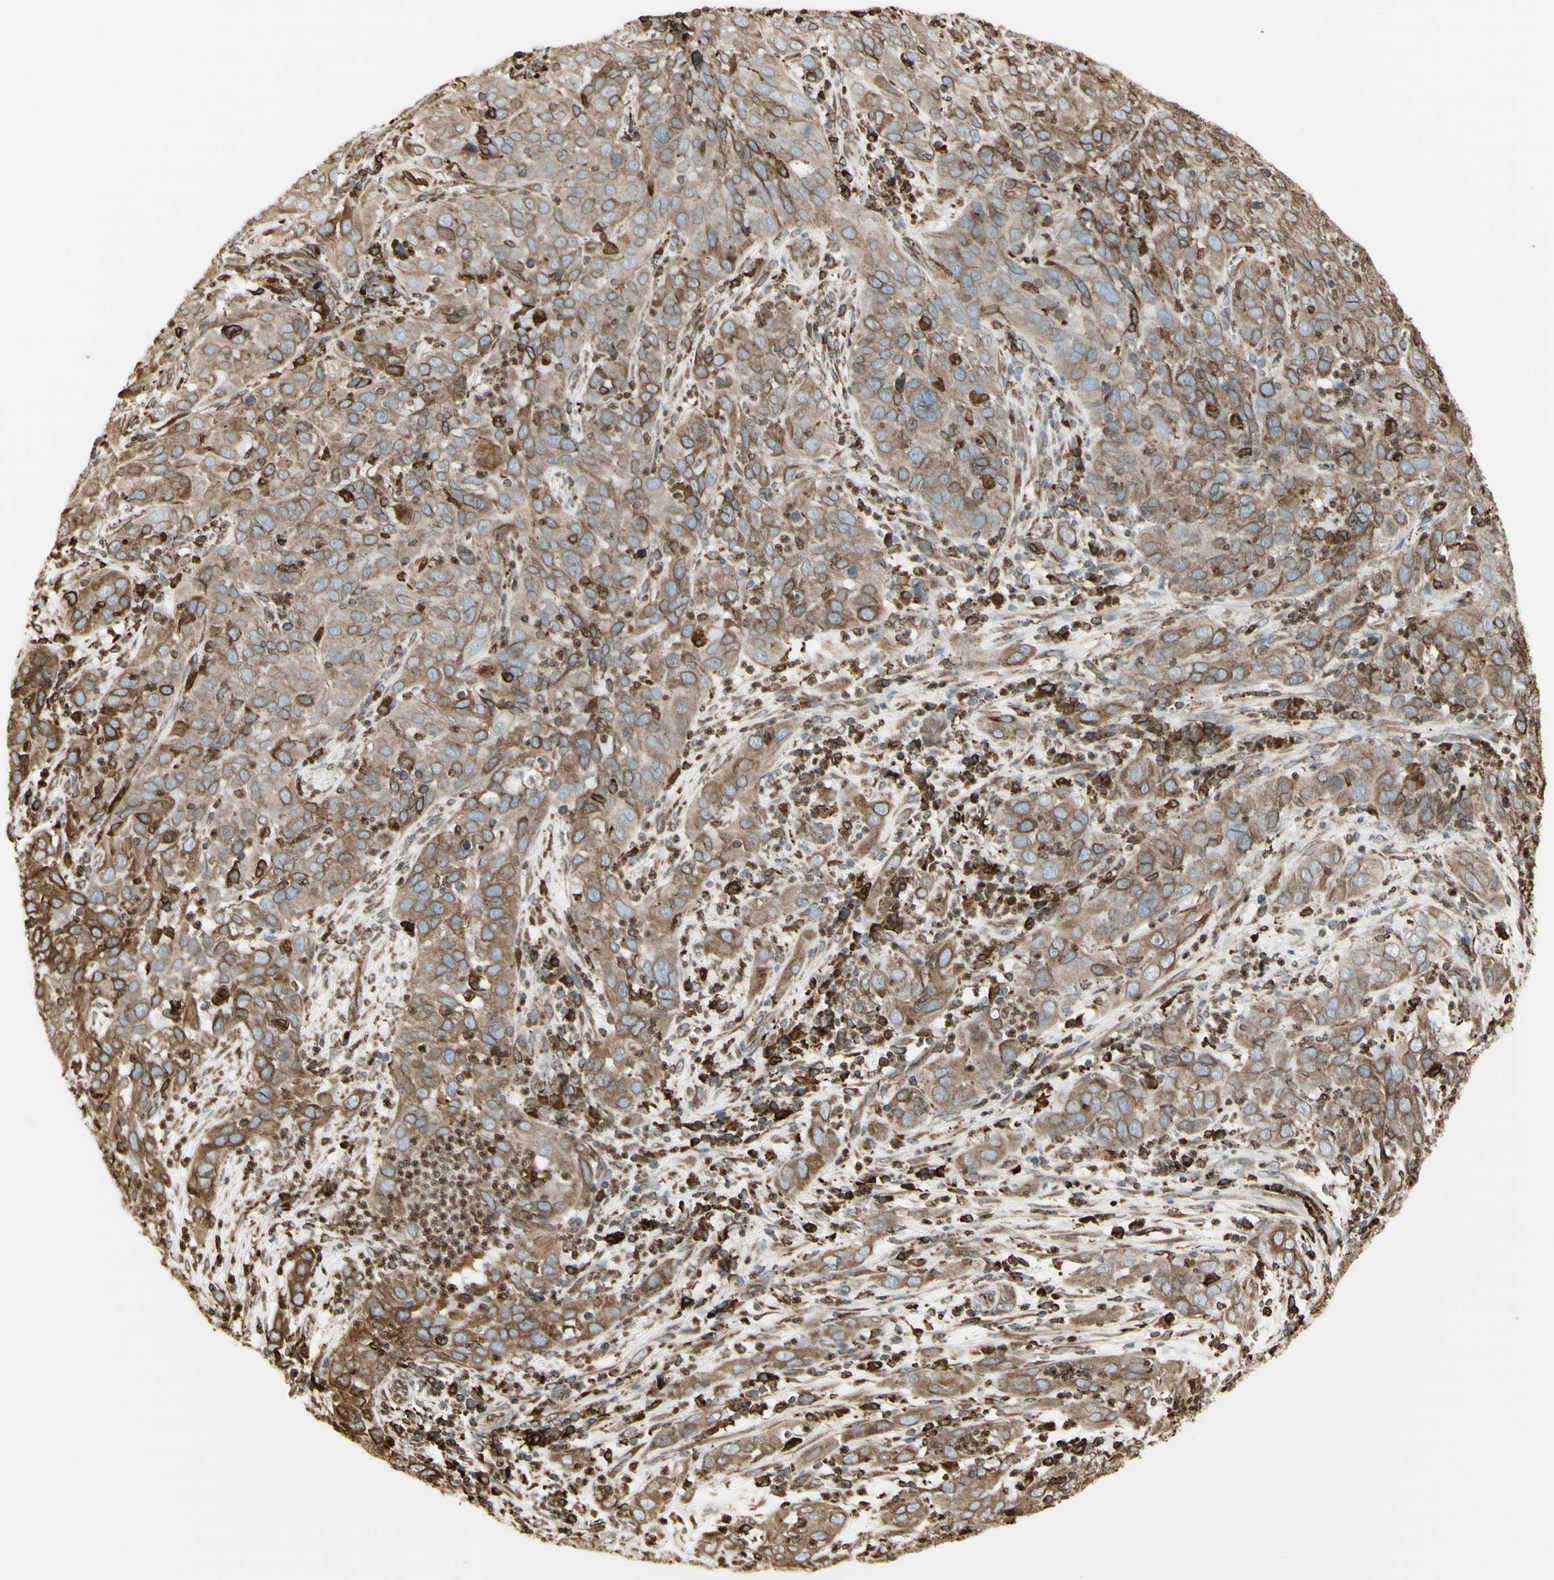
{"staining": {"intensity": "weak", "quantity": "25%-75%", "location": "cytoplasmic/membranous"}, "tissue": "cervical cancer", "cell_type": "Tumor cells", "image_type": "cancer", "snomed": [{"axis": "morphology", "description": "Squamous cell carcinoma, NOS"}, {"axis": "topography", "description": "Cervix"}], "caption": "A brown stain shows weak cytoplasmic/membranous expression of a protein in cervical cancer (squamous cell carcinoma) tumor cells.", "gene": "CANX", "patient": {"sex": "female", "age": 32}}